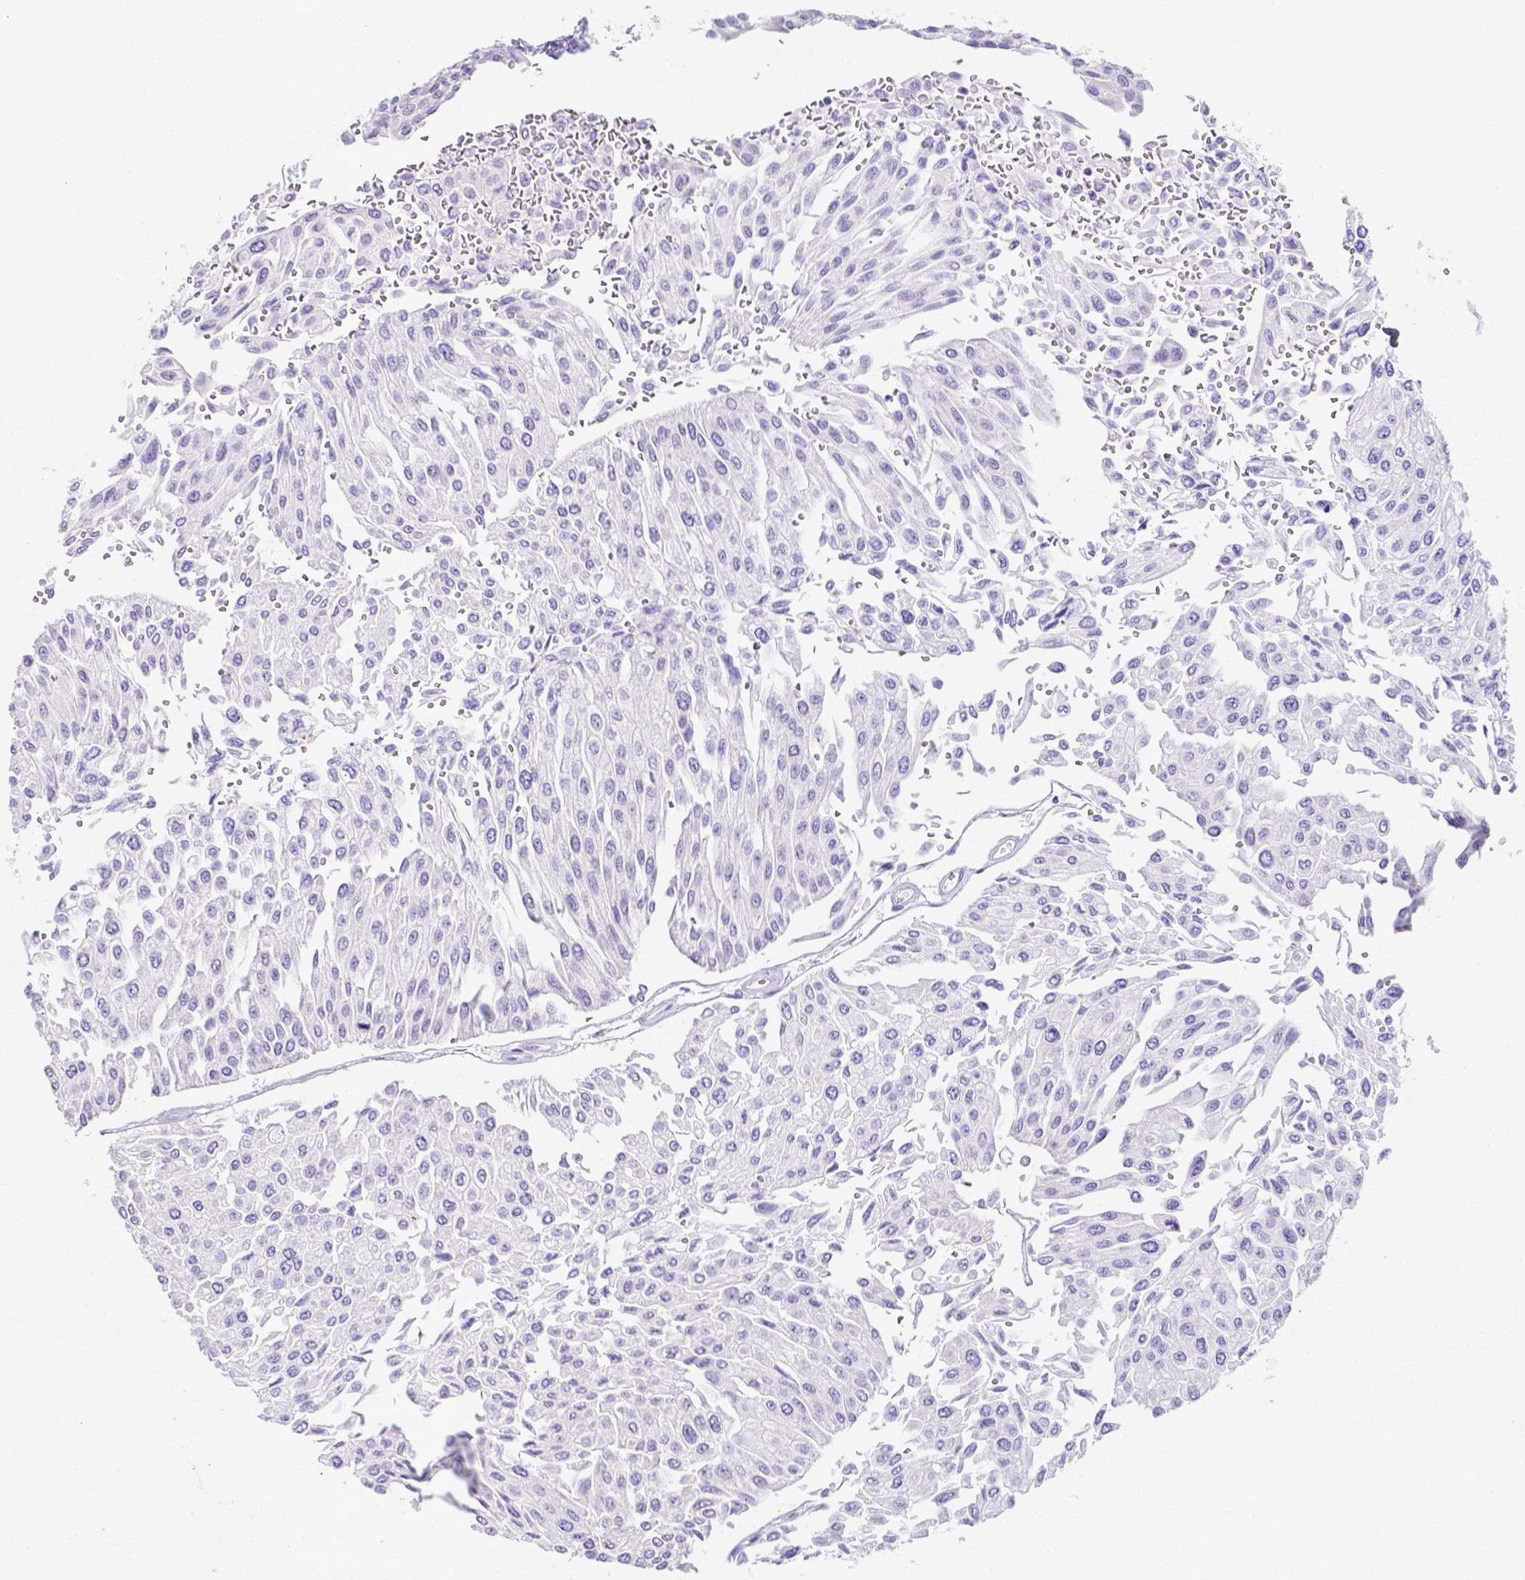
{"staining": {"intensity": "negative", "quantity": "none", "location": "none"}, "tissue": "urothelial cancer", "cell_type": "Tumor cells", "image_type": "cancer", "snomed": [{"axis": "morphology", "description": "Urothelial carcinoma, NOS"}, {"axis": "topography", "description": "Urinary bladder"}], "caption": "Urothelial cancer was stained to show a protein in brown. There is no significant expression in tumor cells. (DAB (3,3'-diaminobenzidine) IHC with hematoxylin counter stain).", "gene": "ARHGAP36", "patient": {"sex": "male", "age": 67}}